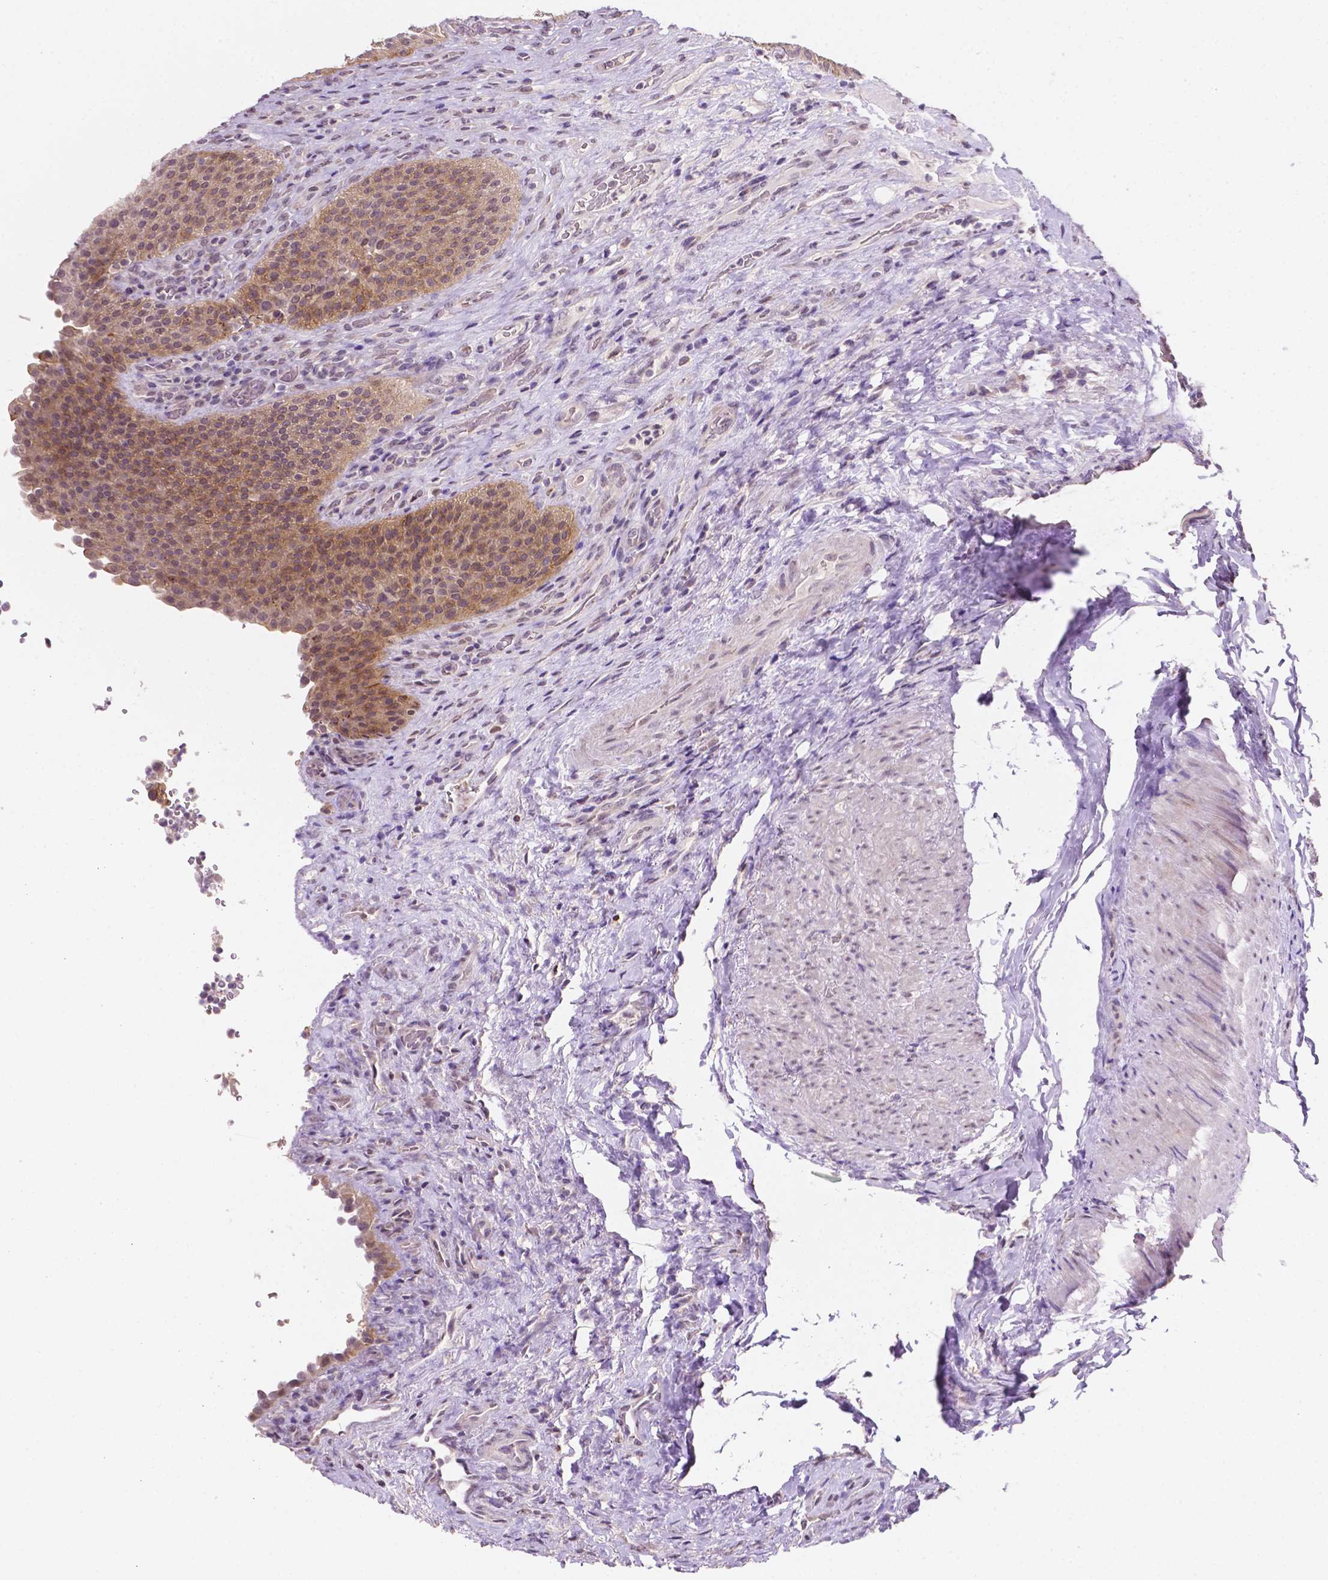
{"staining": {"intensity": "strong", "quantity": "<25%", "location": "cytoplasmic/membranous"}, "tissue": "urinary bladder", "cell_type": "Urothelial cells", "image_type": "normal", "snomed": [{"axis": "morphology", "description": "Normal tissue, NOS"}, {"axis": "topography", "description": "Urinary bladder"}, {"axis": "topography", "description": "Peripheral nerve tissue"}], "caption": "Human urinary bladder stained with a brown dye shows strong cytoplasmic/membranous positive positivity in about <25% of urothelial cells.", "gene": "SHLD3", "patient": {"sex": "male", "age": 66}}